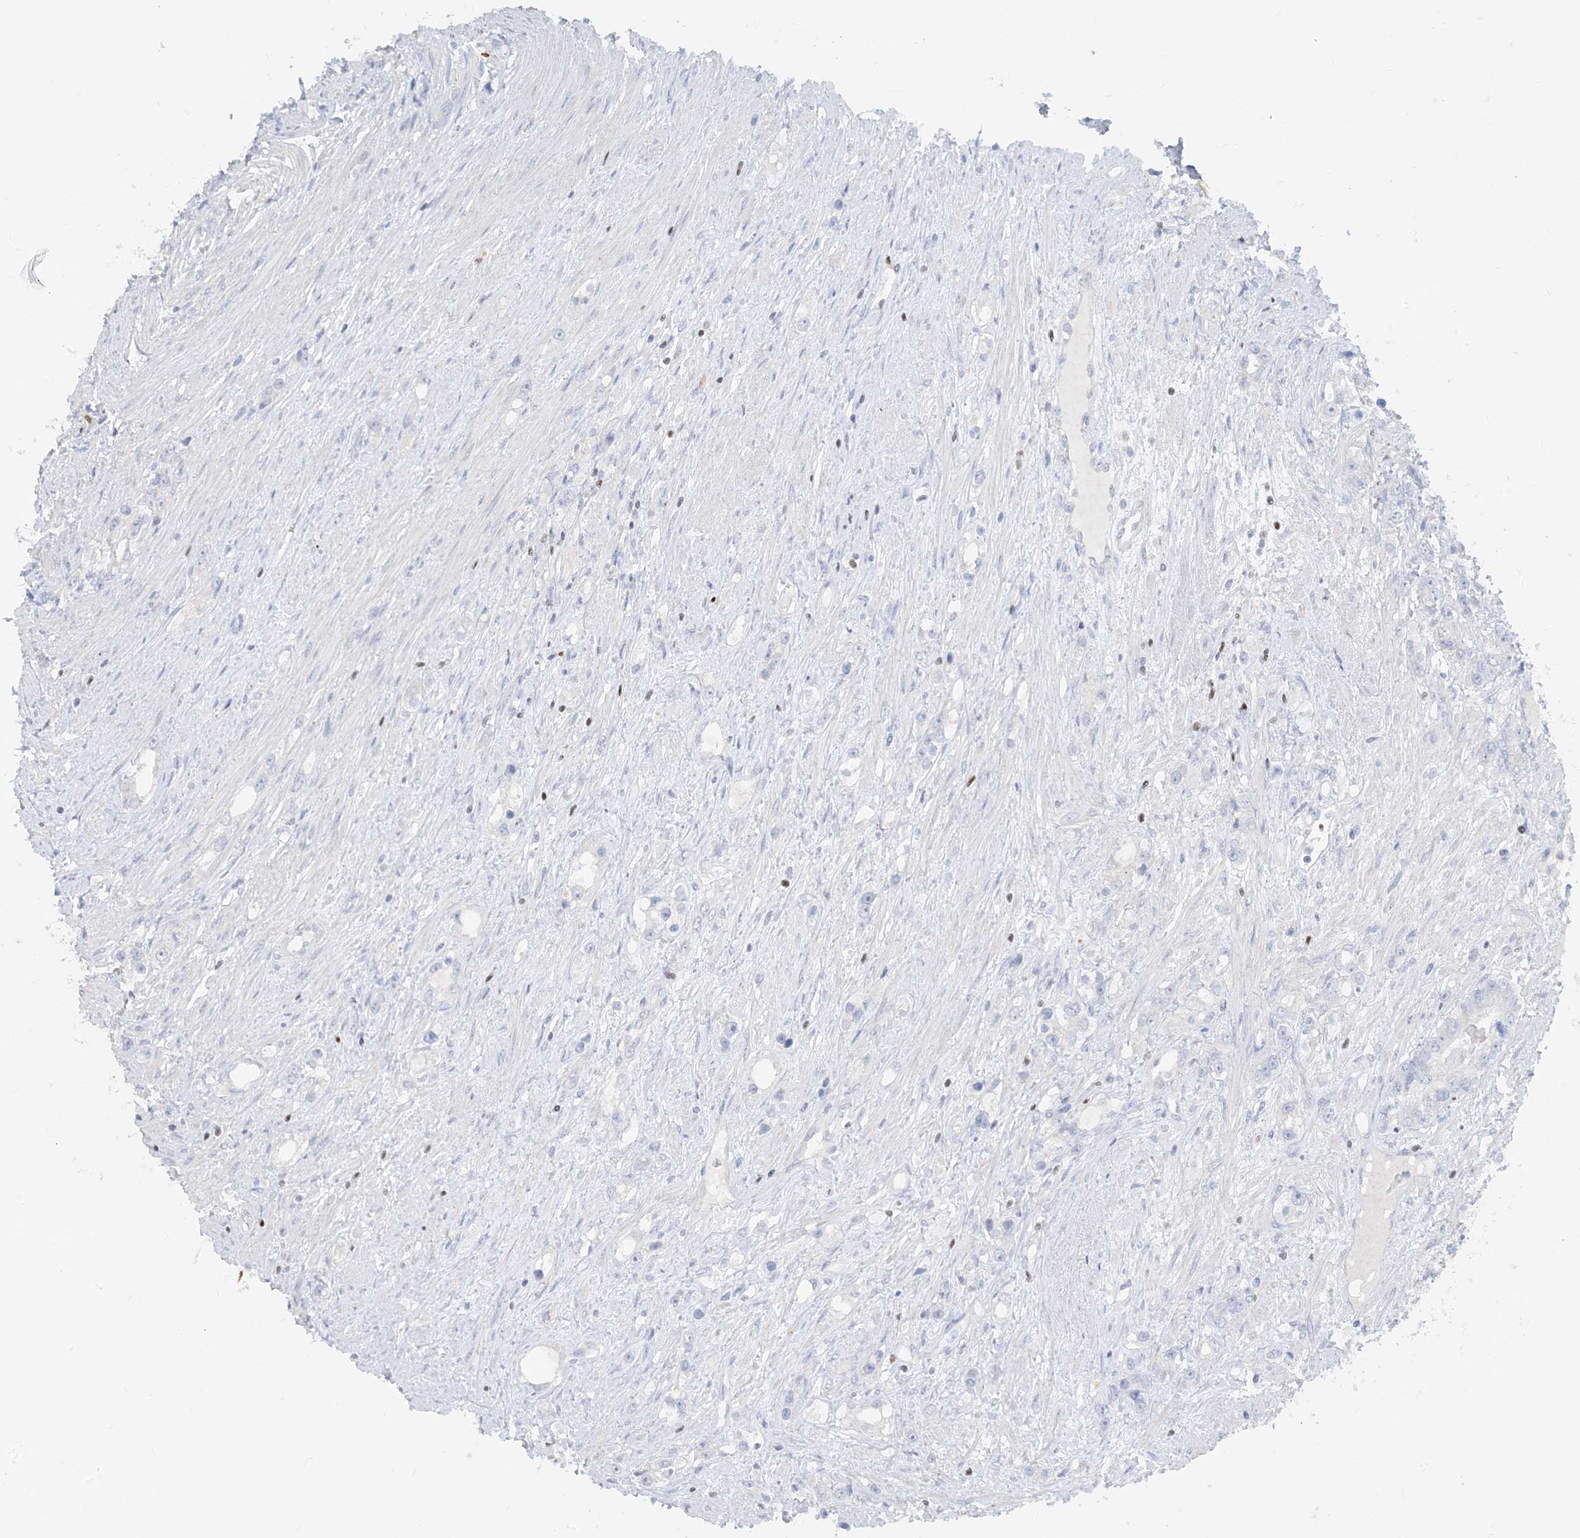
{"staining": {"intensity": "negative", "quantity": "none", "location": "none"}, "tissue": "prostate cancer", "cell_type": "Tumor cells", "image_type": "cancer", "snomed": [{"axis": "morphology", "description": "Adenocarcinoma, High grade"}, {"axis": "topography", "description": "Prostate"}], "caption": "Immunohistochemical staining of human prostate cancer (adenocarcinoma (high-grade)) shows no significant expression in tumor cells.", "gene": "TBX21", "patient": {"sex": "male", "age": 63}}